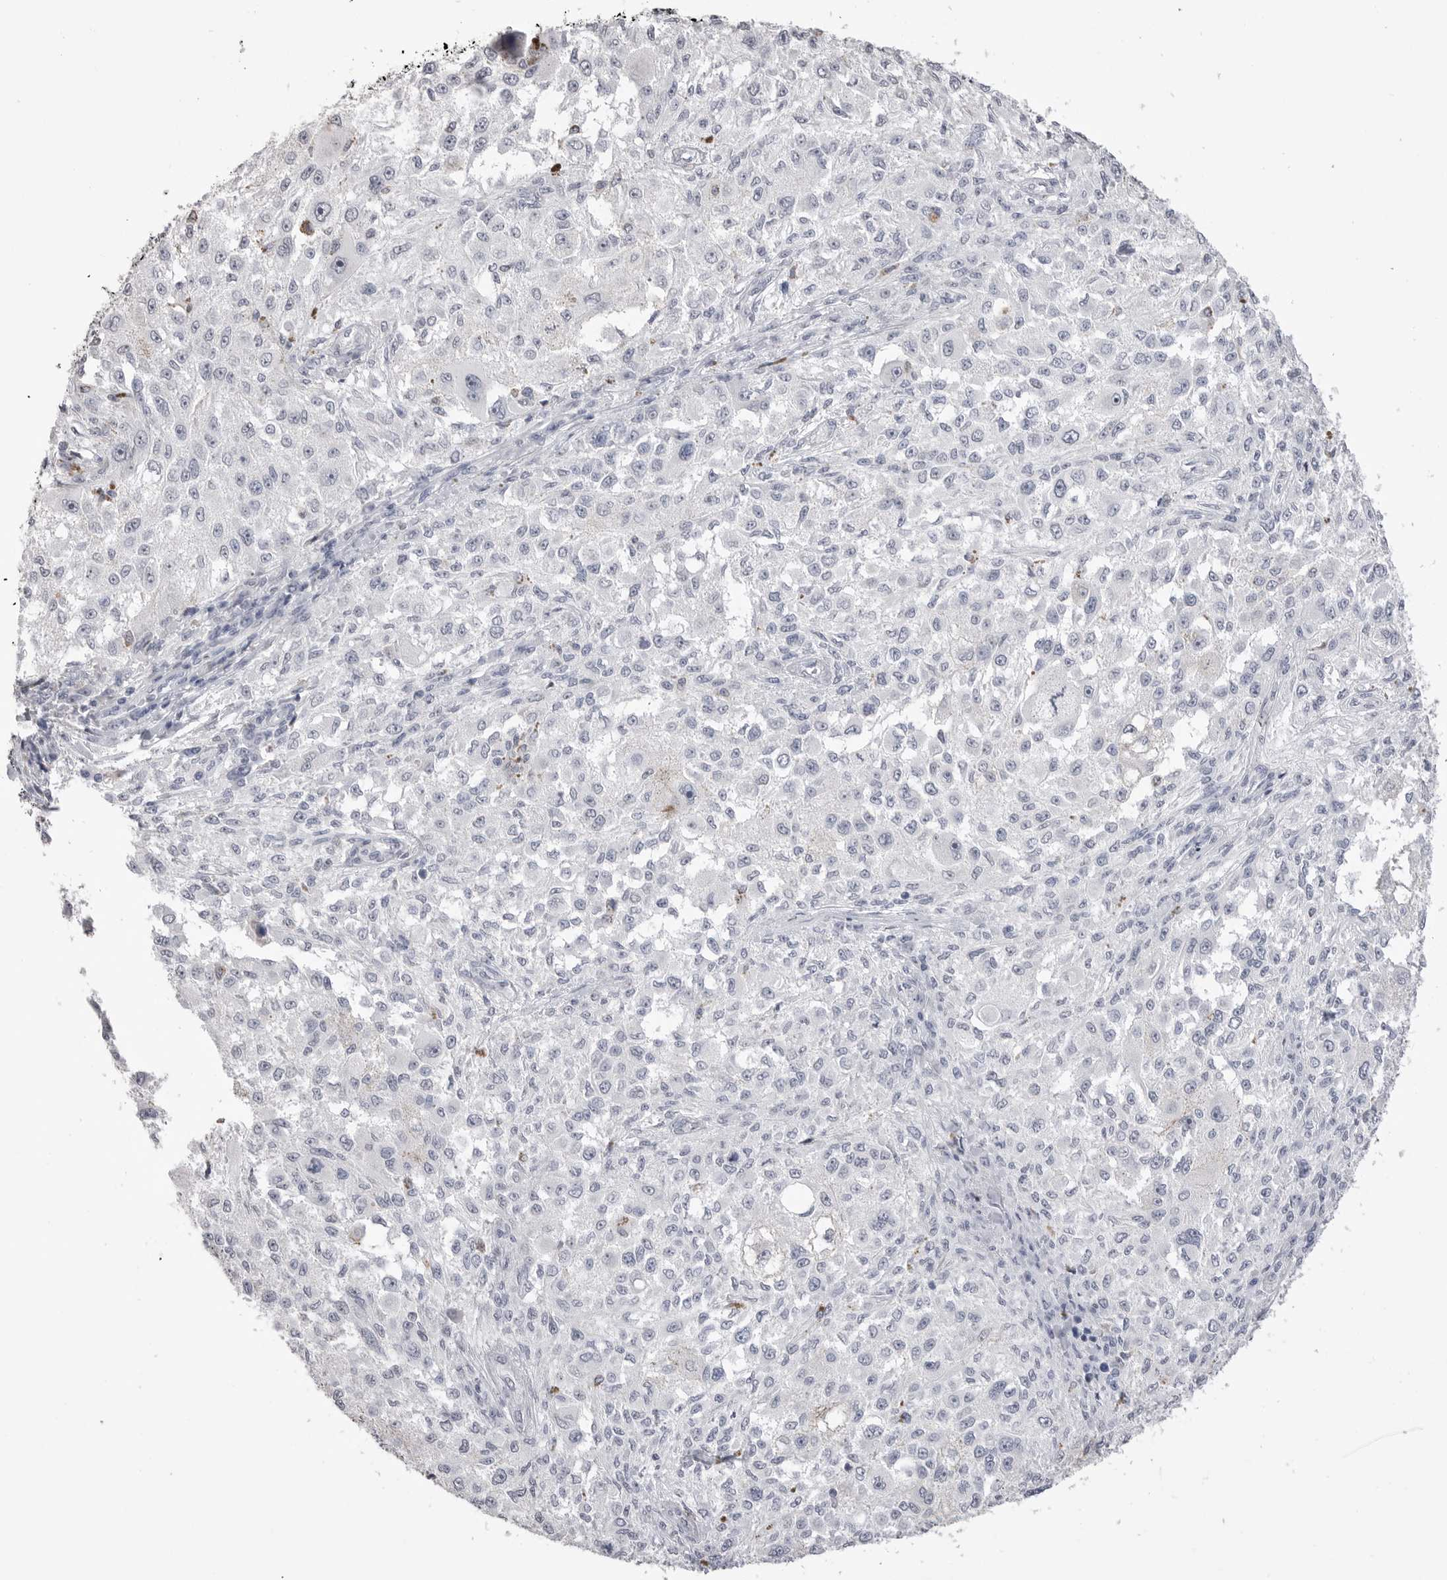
{"staining": {"intensity": "negative", "quantity": "none", "location": "none"}, "tissue": "melanoma", "cell_type": "Tumor cells", "image_type": "cancer", "snomed": [{"axis": "morphology", "description": "Necrosis, NOS"}, {"axis": "morphology", "description": "Malignant melanoma, NOS"}, {"axis": "topography", "description": "Skin"}], "caption": "This is an immunohistochemistry (IHC) micrograph of melanoma. There is no positivity in tumor cells.", "gene": "ICAM5", "patient": {"sex": "female", "age": 87}}